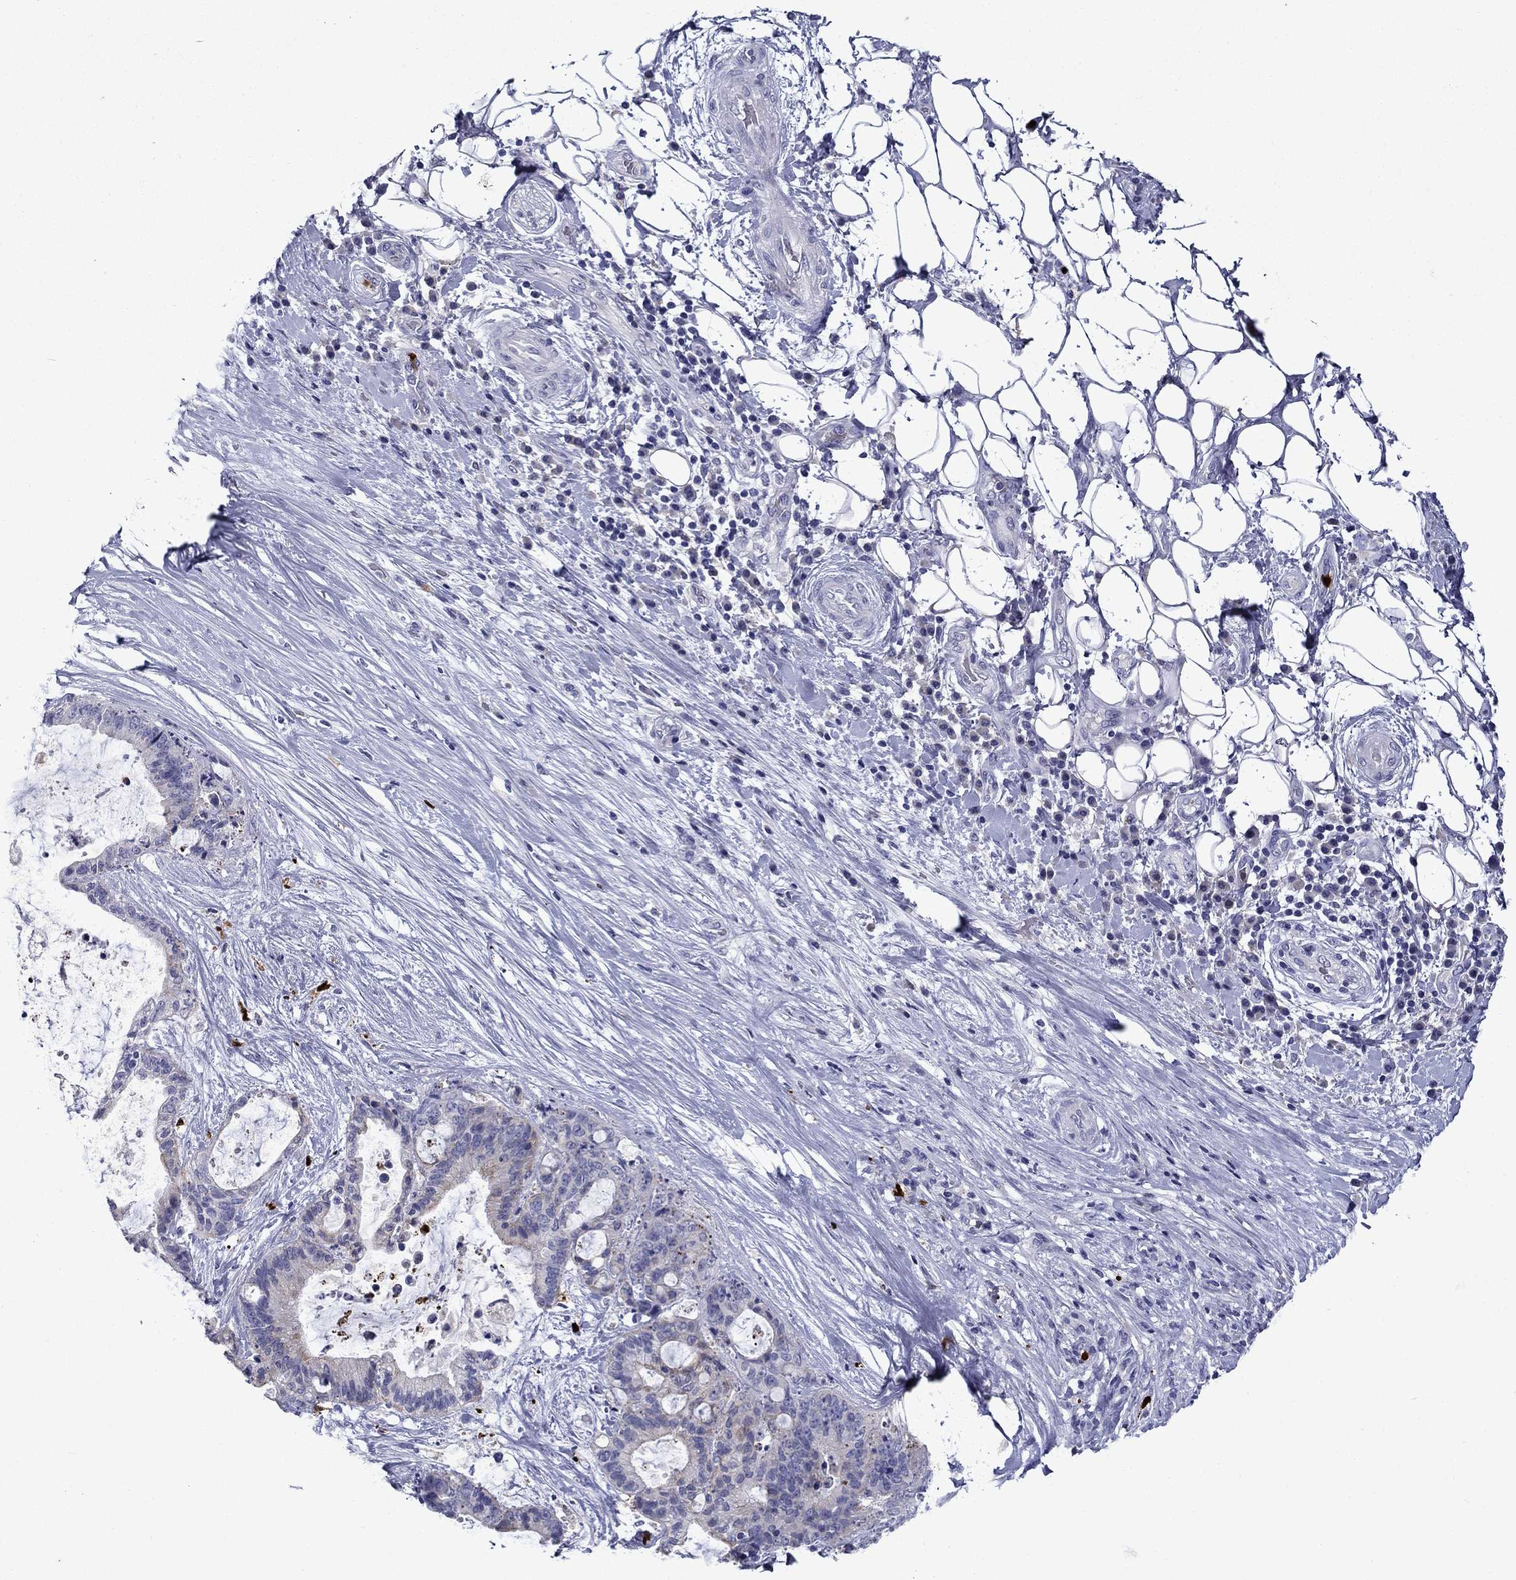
{"staining": {"intensity": "moderate", "quantity": "25%-75%", "location": "cytoplasmic/membranous"}, "tissue": "liver cancer", "cell_type": "Tumor cells", "image_type": "cancer", "snomed": [{"axis": "morphology", "description": "Cholangiocarcinoma"}, {"axis": "topography", "description": "Liver"}], "caption": "IHC photomicrograph of cholangiocarcinoma (liver) stained for a protein (brown), which shows medium levels of moderate cytoplasmic/membranous expression in about 25%-75% of tumor cells.", "gene": "IRF5", "patient": {"sex": "female", "age": 73}}